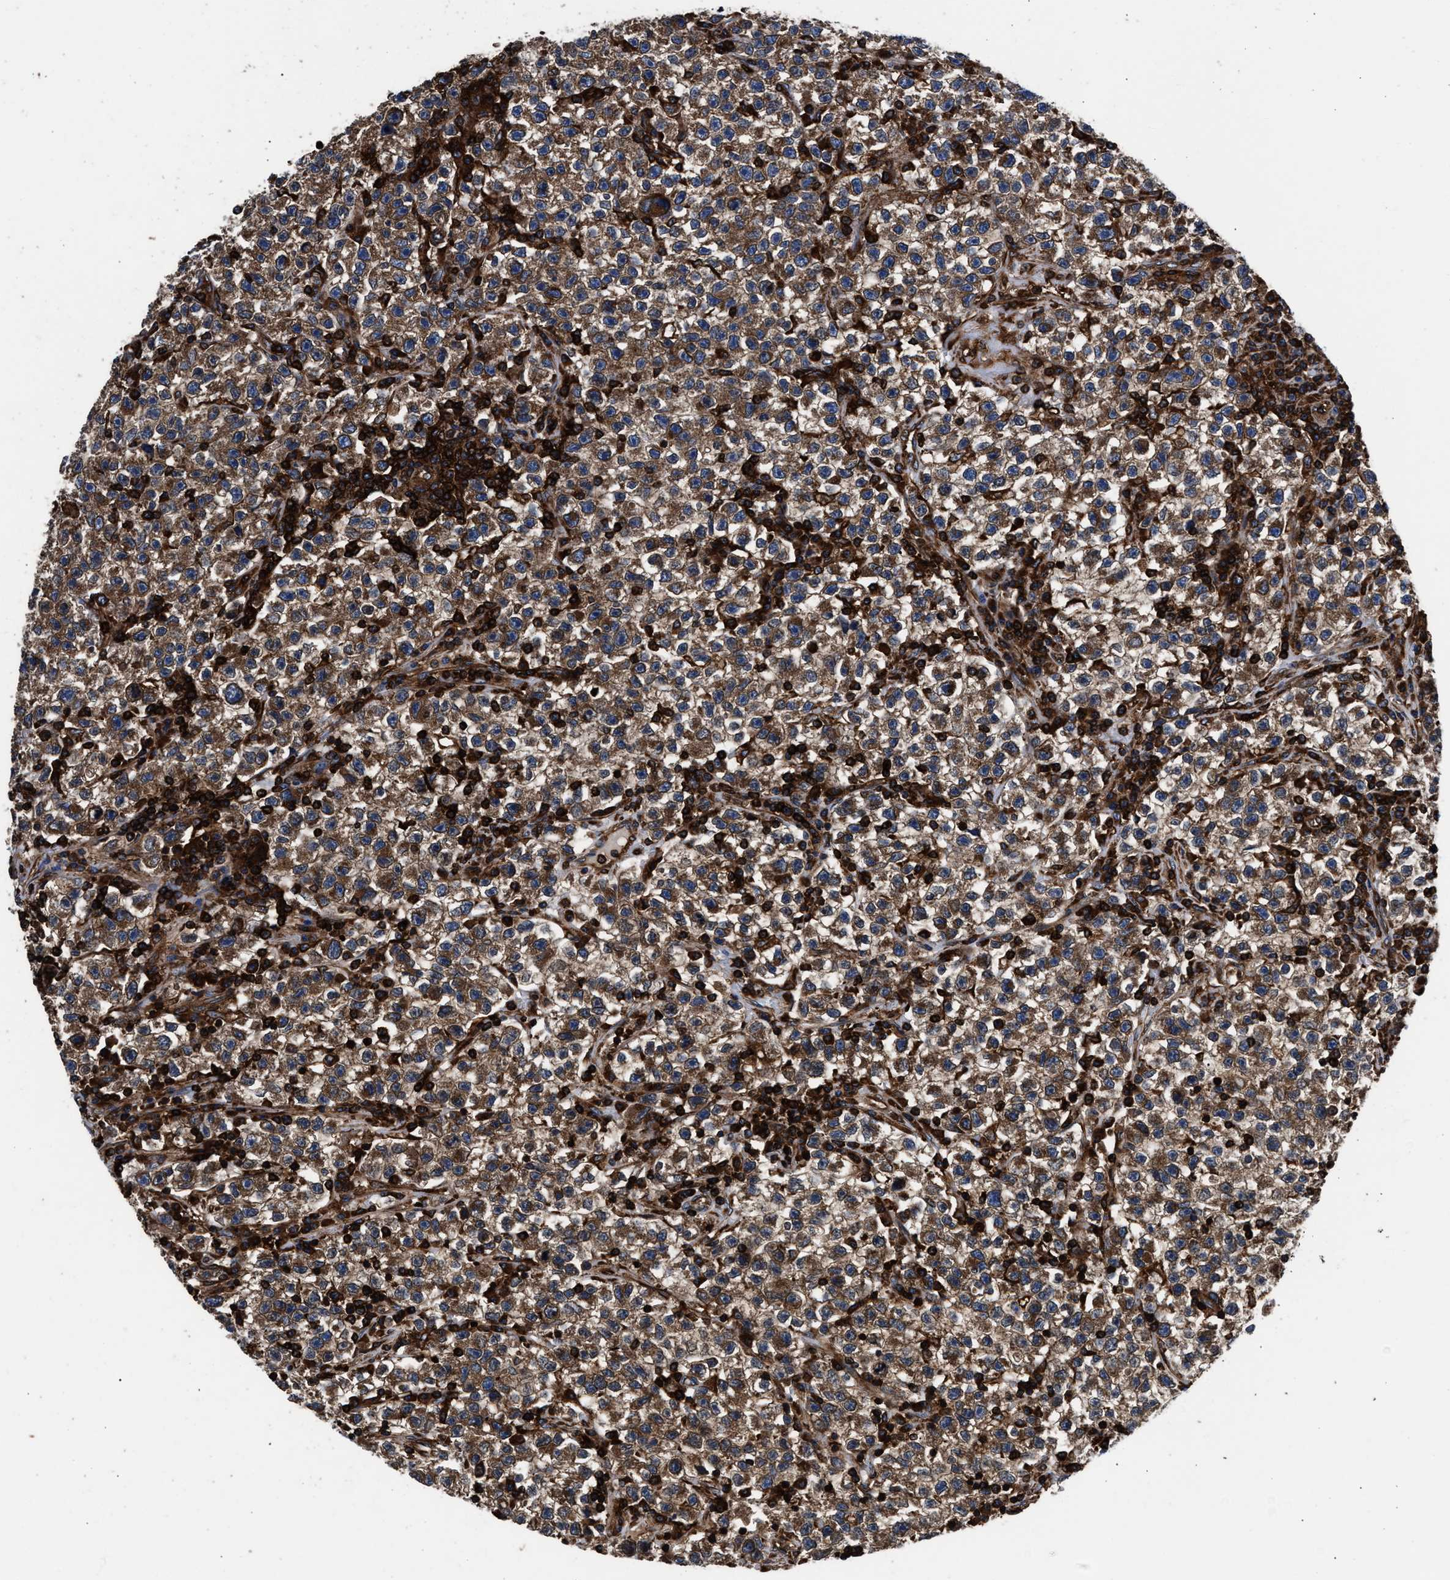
{"staining": {"intensity": "moderate", "quantity": ">75%", "location": "cytoplasmic/membranous"}, "tissue": "testis cancer", "cell_type": "Tumor cells", "image_type": "cancer", "snomed": [{"axis": "morphology", "description": "Seminoma, NOS"}, {"axis": "topography", "description": "Testis"}], "caption": "Immunohistochemical staining of testis cancer shows moderate cytoplasmic/membranous protein staining in about >75% of tumor cells.", "gene": "KYAT1", "patient": {"sex": "male", "age": 22}}